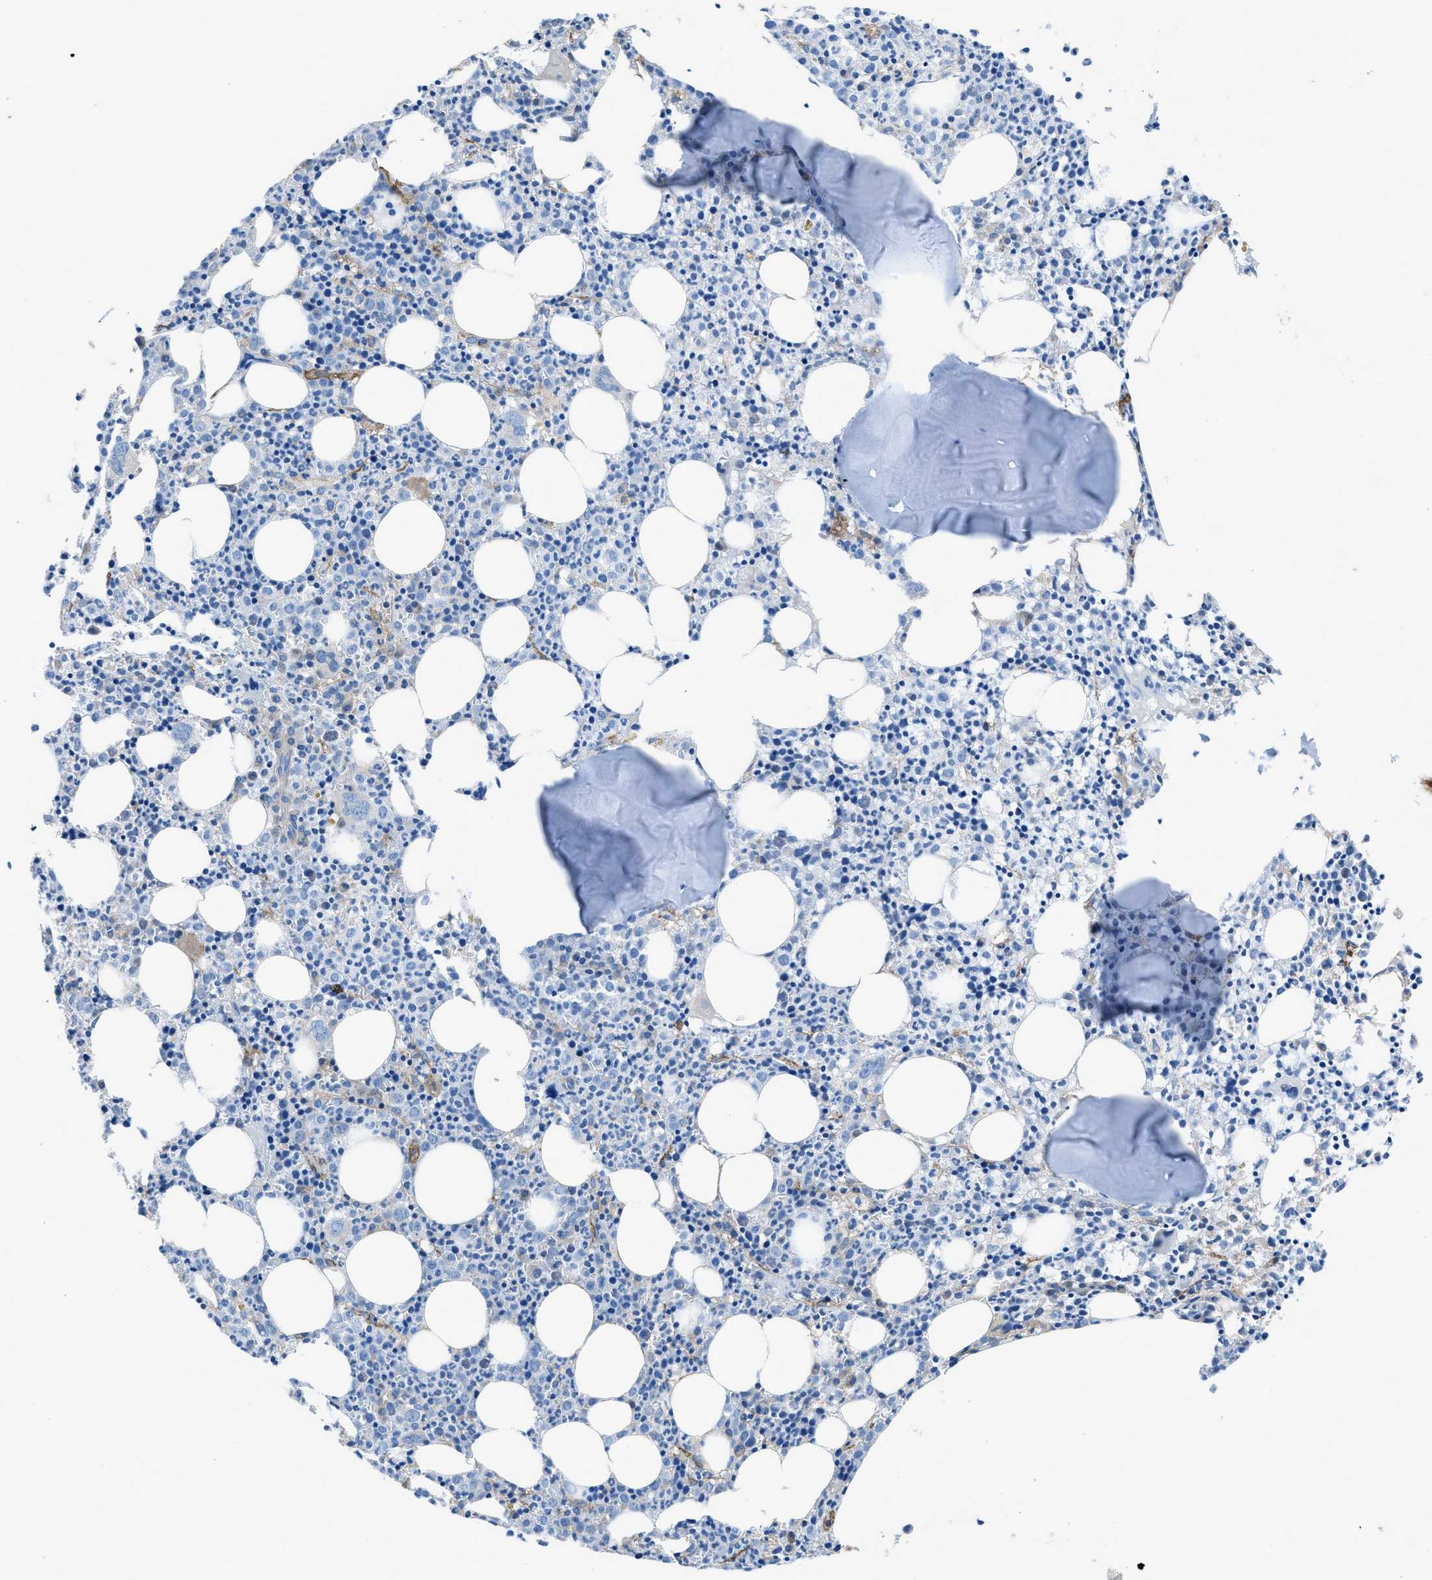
{"staining": {"intensity": "moderate", "quantity": "<25%", "location": "cytoplasmic/membranous"}, "tissue": "bone marrow", "cell_type": "Hematopoietic cells", "image_type": "normal", "snomed": [{"axis": "morphology", "description": "Normal tissue, NOS"}, {"axis": "morphology", "description": "Inflammation, NOS"}, {"axis": "topography", "description": "Bone marrow"}], "caption": "Moderate cytoplasmic/membranous positivity for a protein is appreciated in approximately <25% of hematopoietic cells of benign bone marrow using immunohistochemistry.", "gene": "EGFR", "patient": {"sex": "male", "age": 25}}